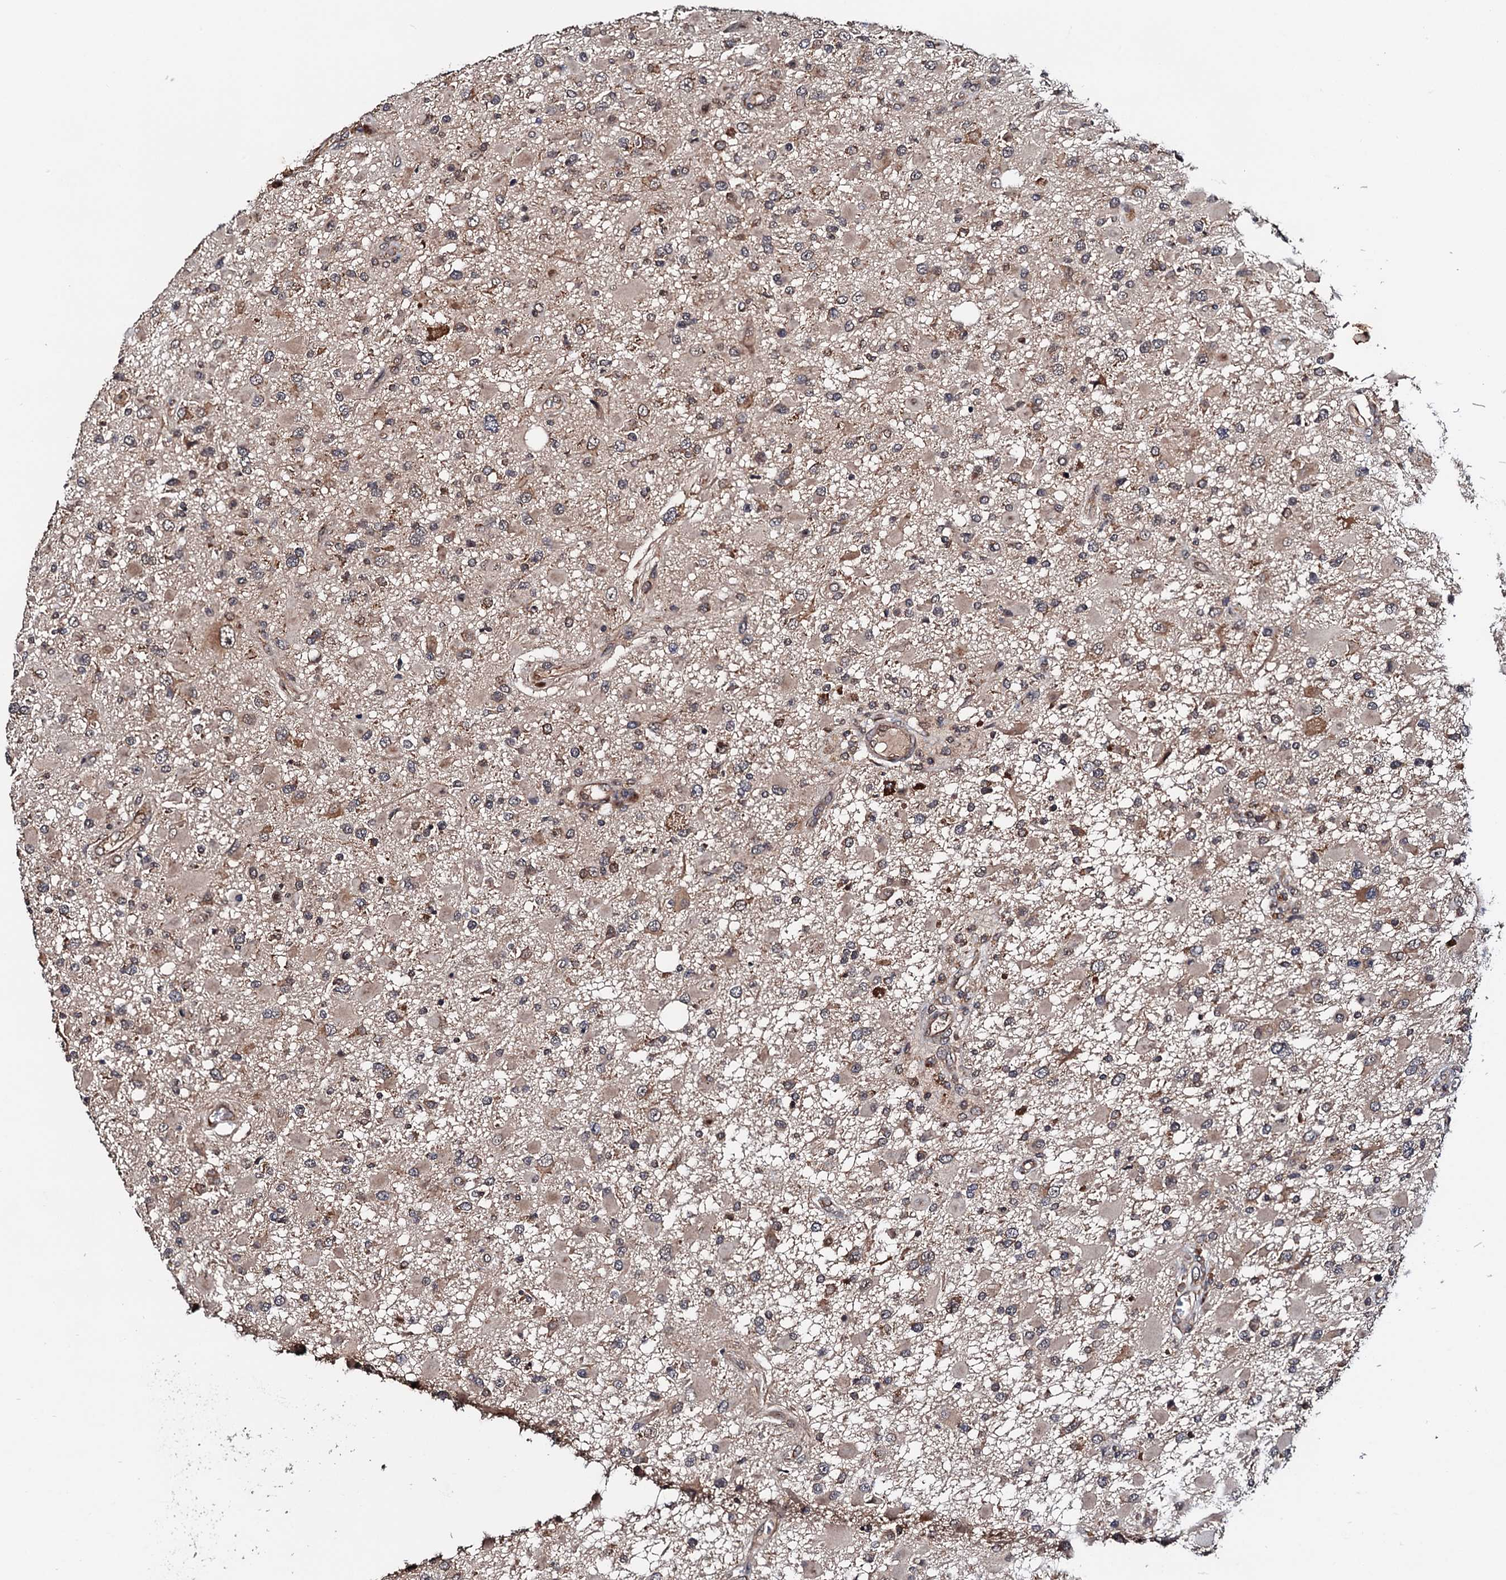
{"staining": {"intensity": "moderate", "quantity": "<25%", "location": "cytoplasmic/membranous"}, "tissue": "glioma", "cell_type": "Tumor cells", "image_type": "cancer", "snomed": [{"axis": "morphology", "description": "Glioma, malignant, High grade"}, {"axis": "topography", "description": "Brain"}], "caption": "This histopathology image displays immunohistochemistry (IHC) staining of human malignant glioma (high-grade), with low moderate cytoplasmic/membranous staining in about <25% of tumor cells.", "gene": "NAA16", "patient": {"sex": "male", "age": 53}}